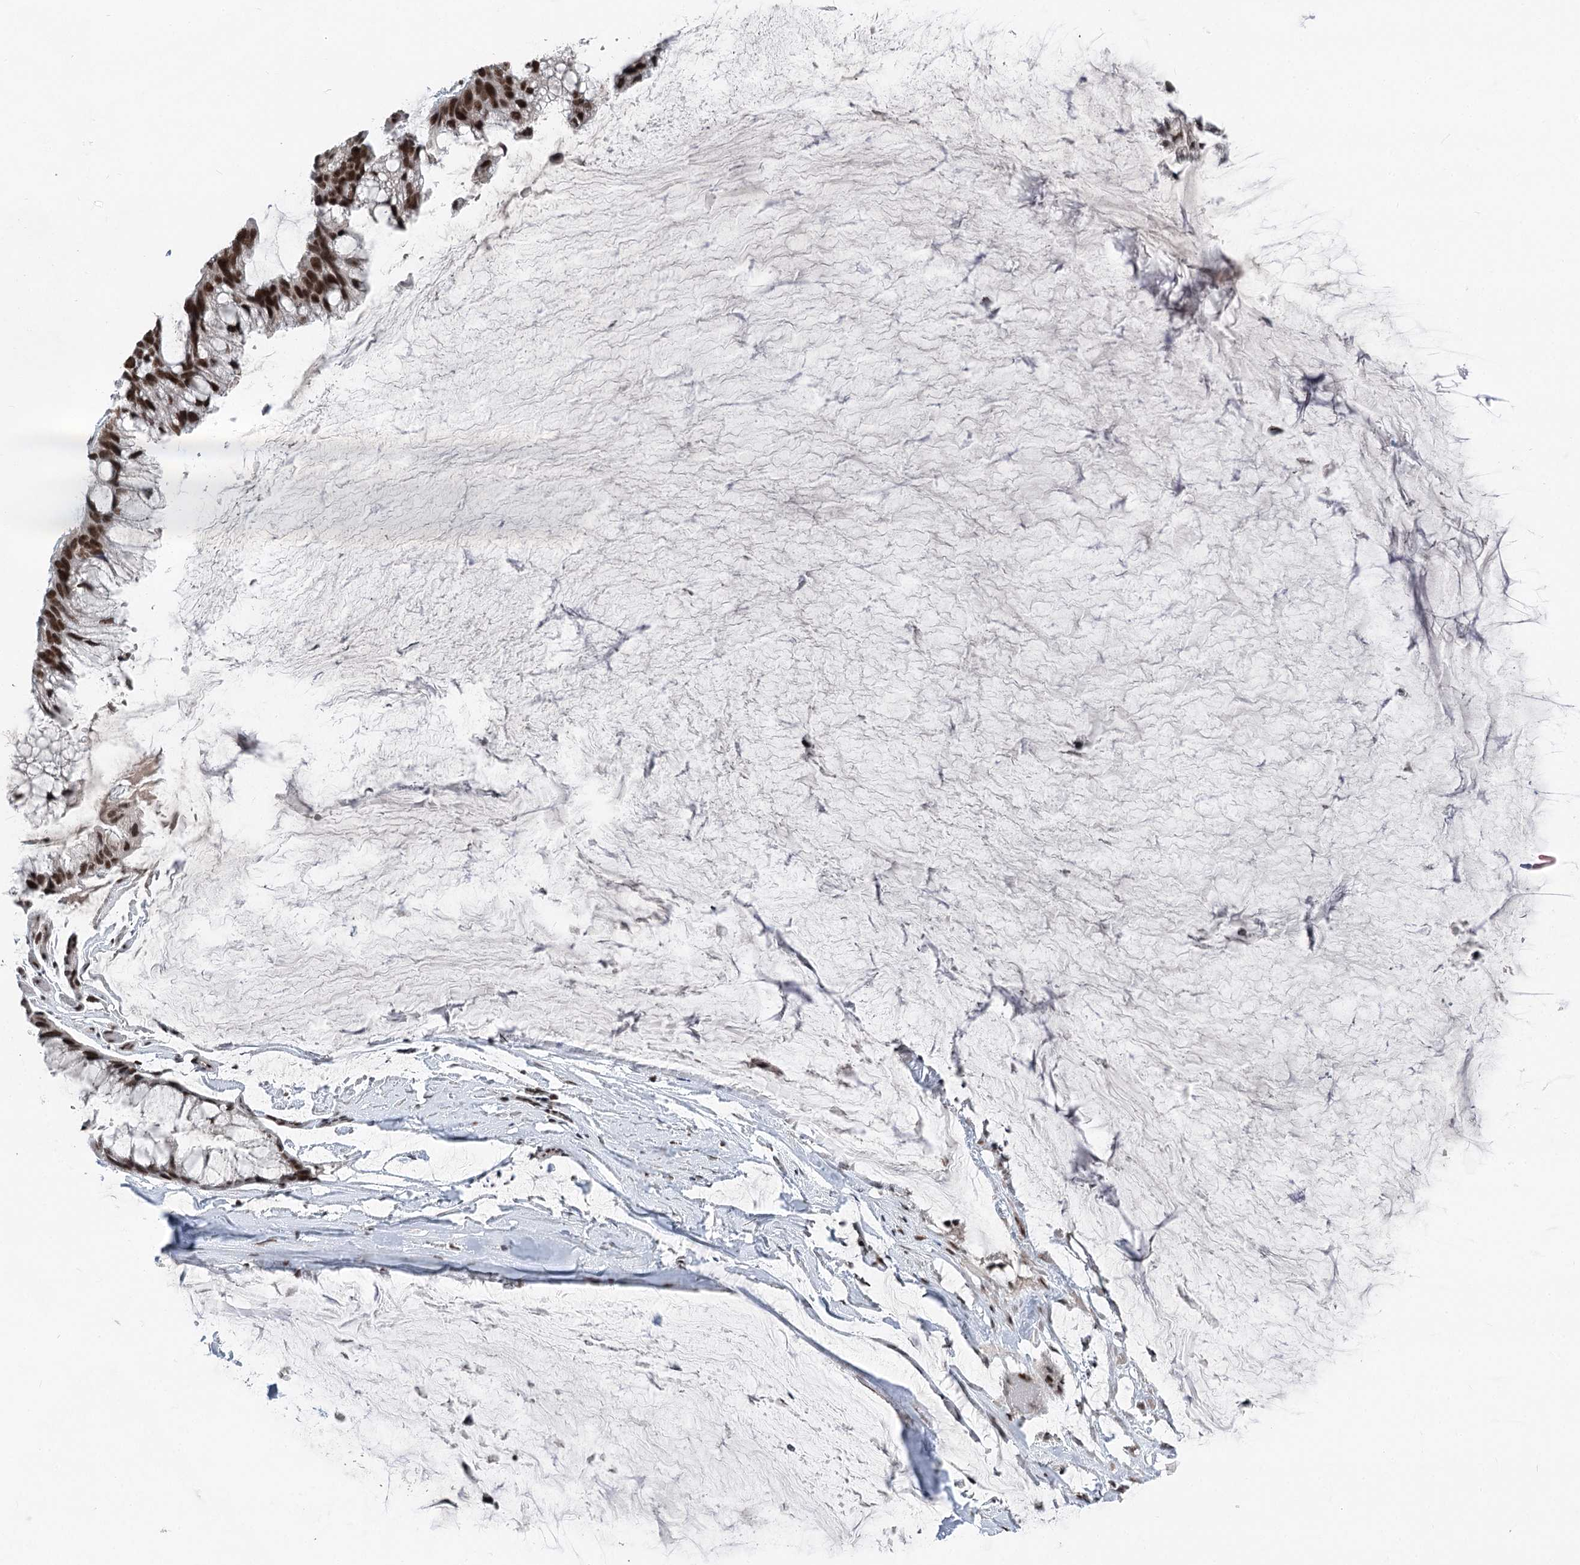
{"staining": {"intensity": "strong", "quantity": ">75%", "location": "nuclear"}, "tissue": "ovarian cancer", "cell_type": "Tumor cells", "image_type": "cancer", "snomed": [{"axis": "morphology", "description": "Cystadenocarcinoma, mucinous, NOS"}, {"axis": "topography", "description": "Ovary"}], "caption": "The histopathology image reveals staining of ovarian mucinous cystadenocarcinoma, revealing strong nuclear protein staining (brown color) within tumor cells. Immunohistochemistry (ihc) stains the protein of interest in brown and the nuclei are stained blue.", "gene": "CGGBP1", "patient": {"sex": "female", "age": 39}}